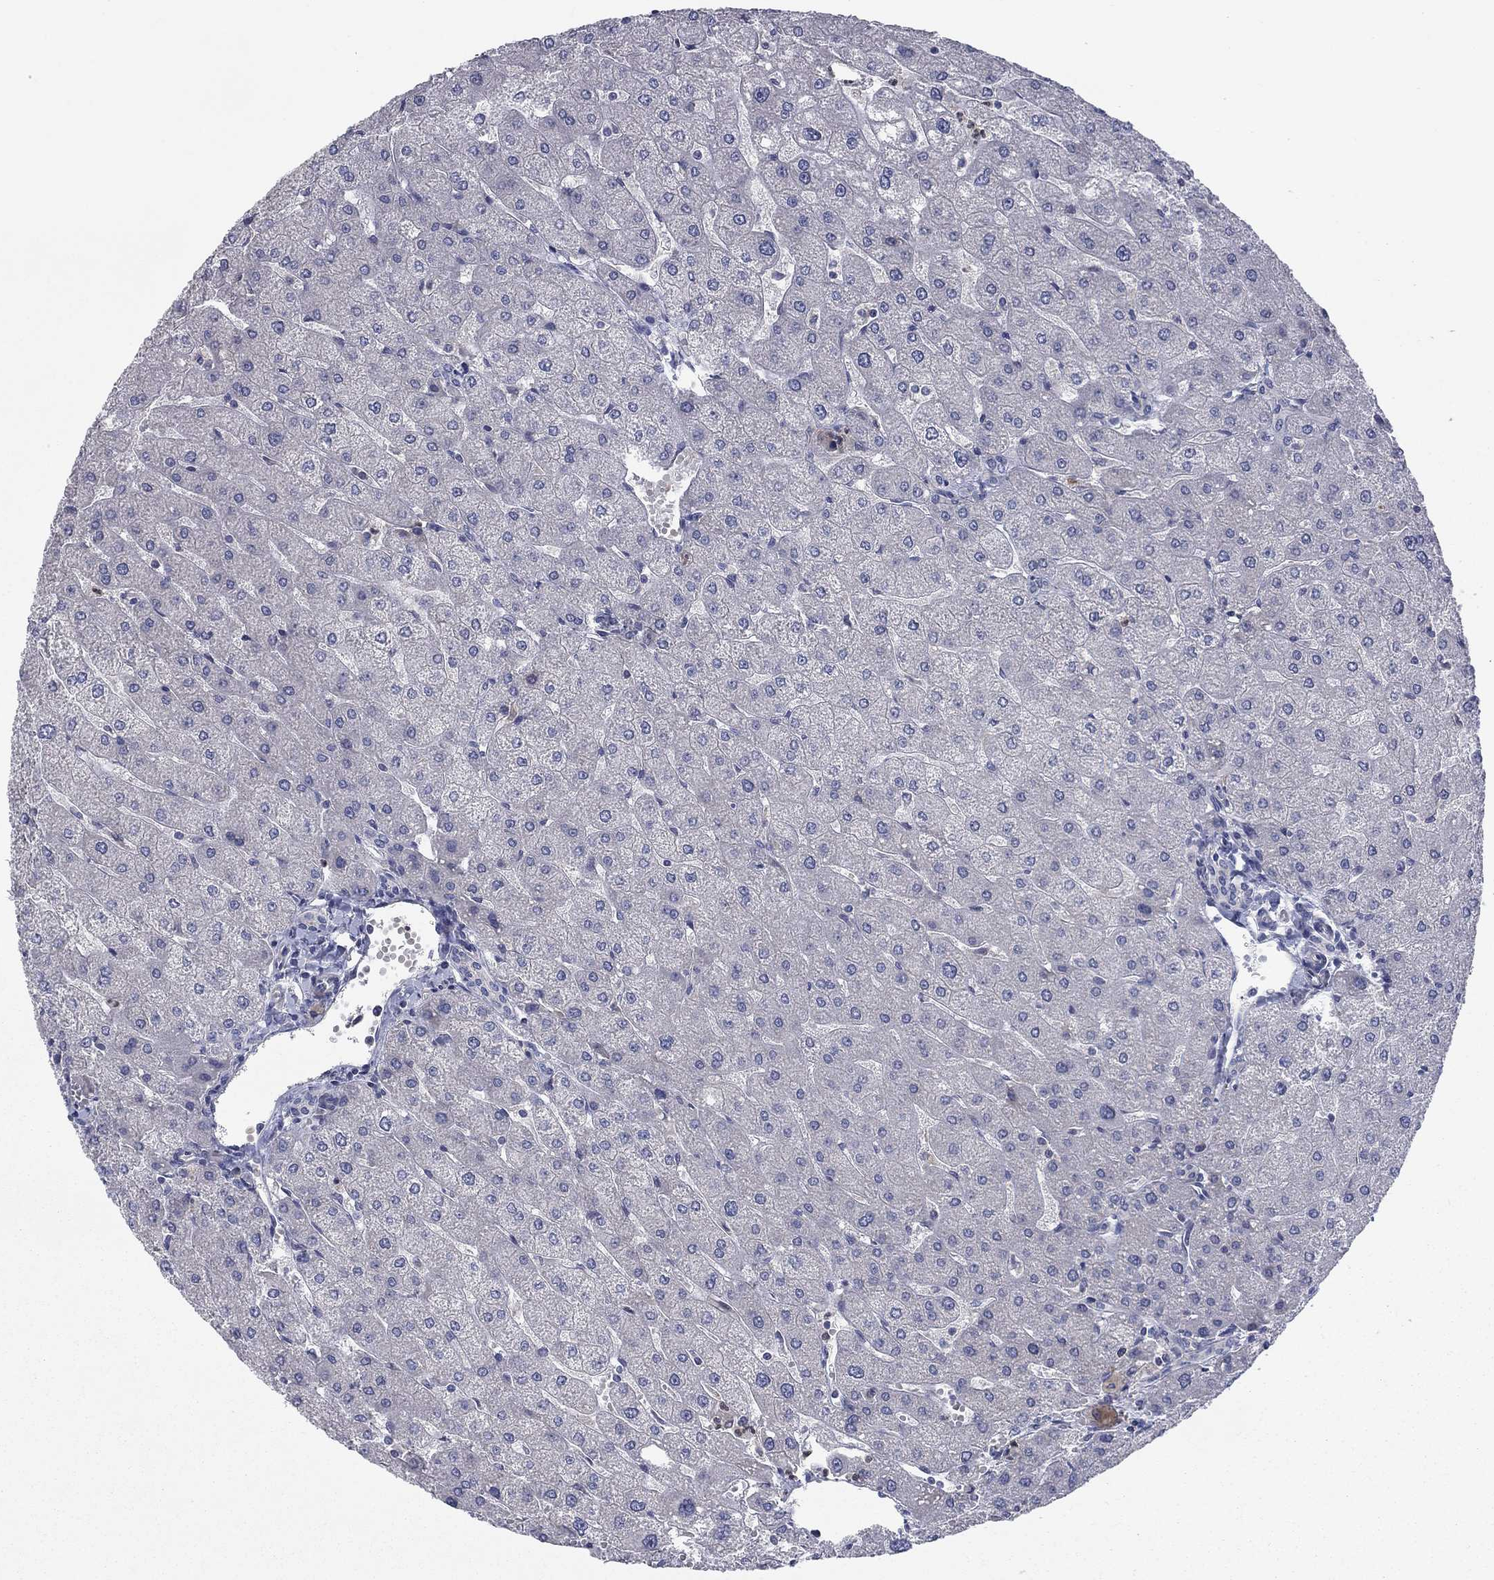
{"staining": {"intensity": "negative", "quantity": "none", "location": "none"}, "tissue": "liver", "cell_type": "Cholangiocytes", "image_type": "normal", "snomed": [{"axis": "morphology", "description": "Normal tissue, NOS"}, {"axis": "topography", "description": "Liver"}], "caption": "A photomicrograph of human liver is negative for staining in cholangiocytes.", "gene": "KIF15", "patient": {"sex": "male", "age": 67}}